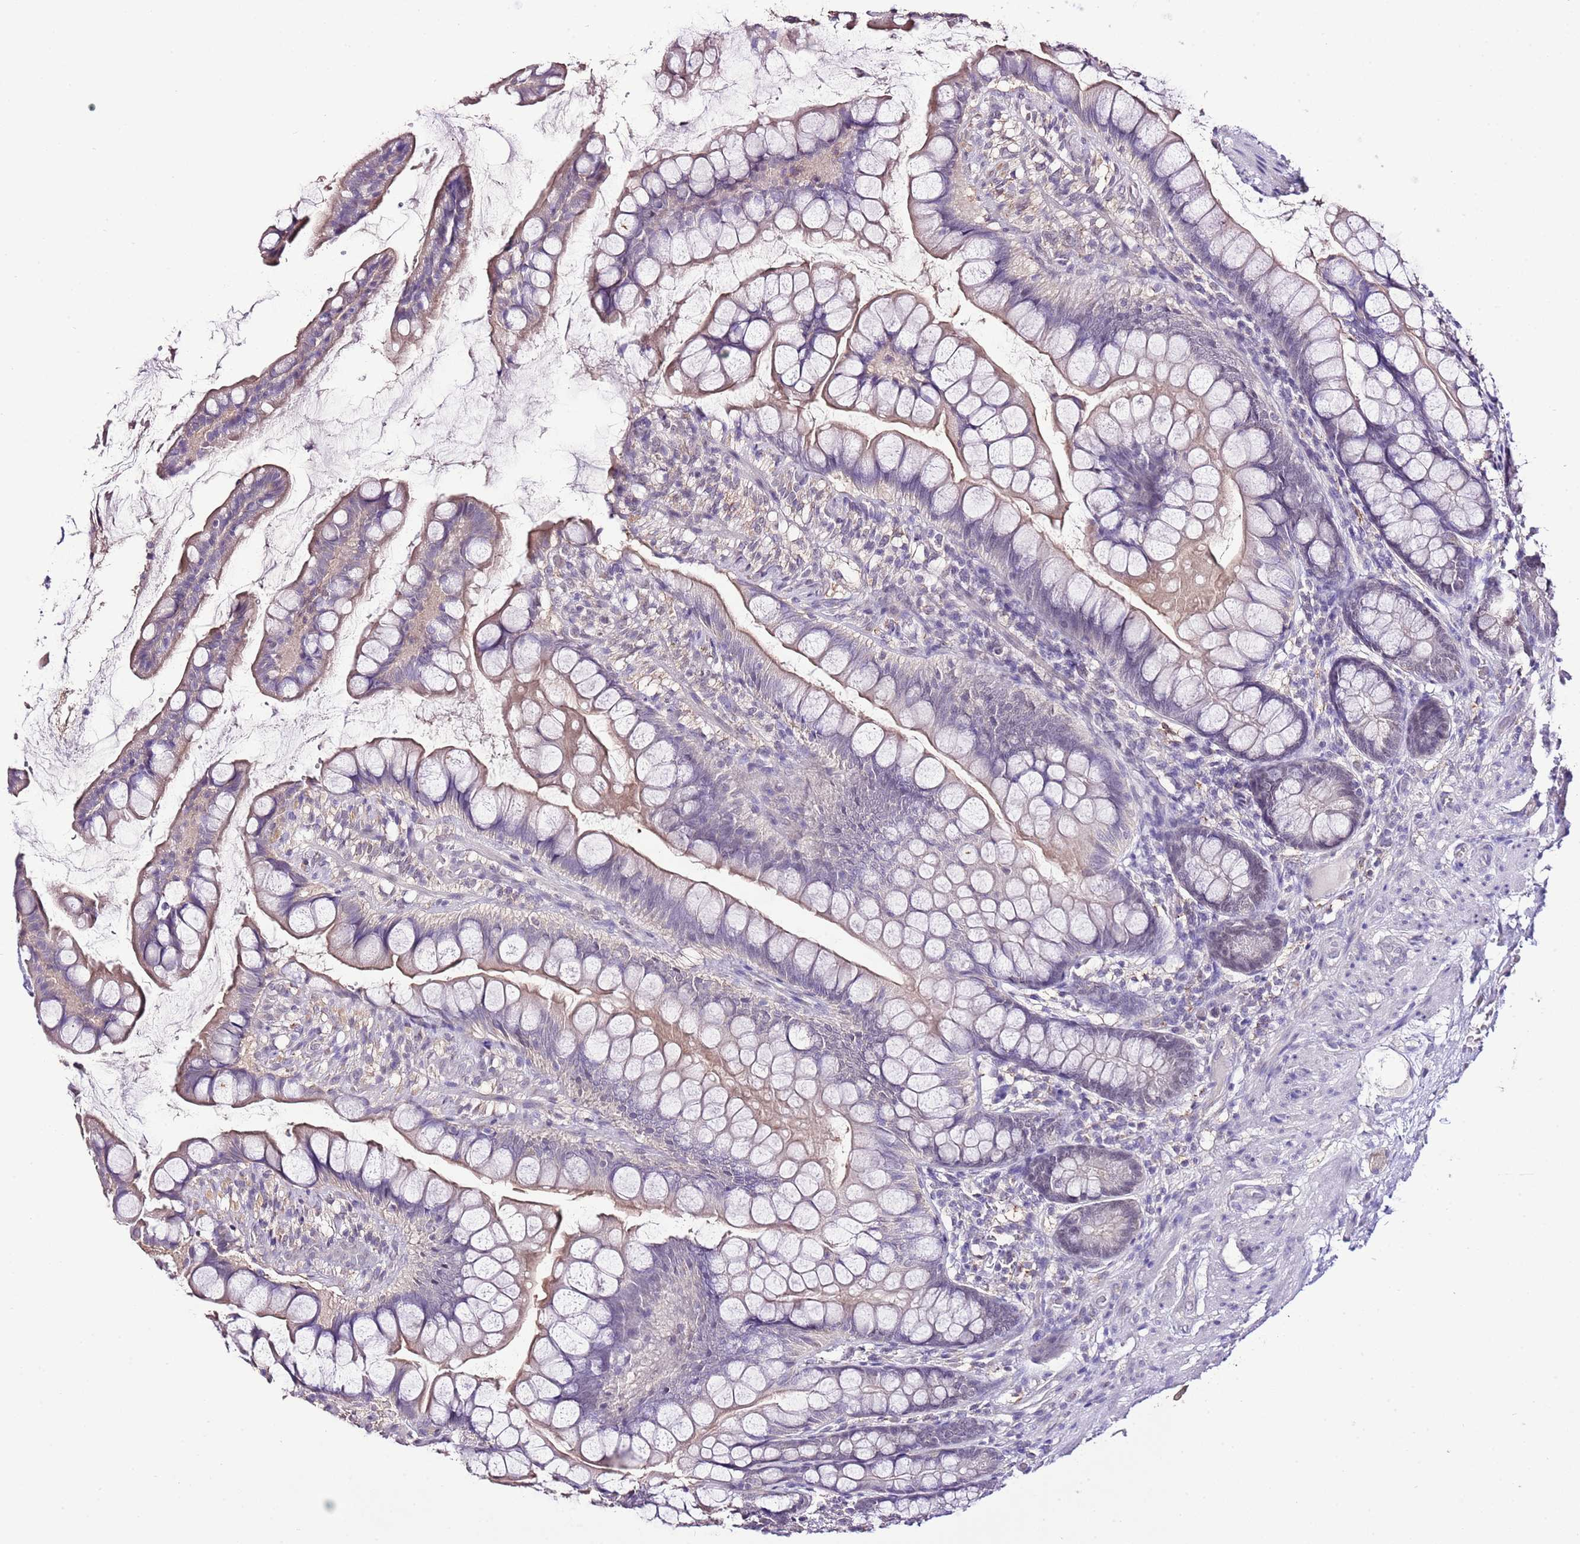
{"staining": {"intensity": "weak", "quantity": "25%-75%", "location": "cytoplasmic/membranous,nuclear"}, "tissue": "small intestine", "cell_type": "Glandular cells", "image_type": "normal", "snomed": [{"axis": "morphology", "description": "Normal tissue, NOS"}, {"axis": "topography", "description": "Small intestine"}], "caption": "Glandular cells reveal low levels of weak cytoplasmic/membranous,nuclear expression in about 25%-75% of cells in normal small intestine.", "gene": "IZUMO4", "patient": {"sex": "male", "age": 70}}